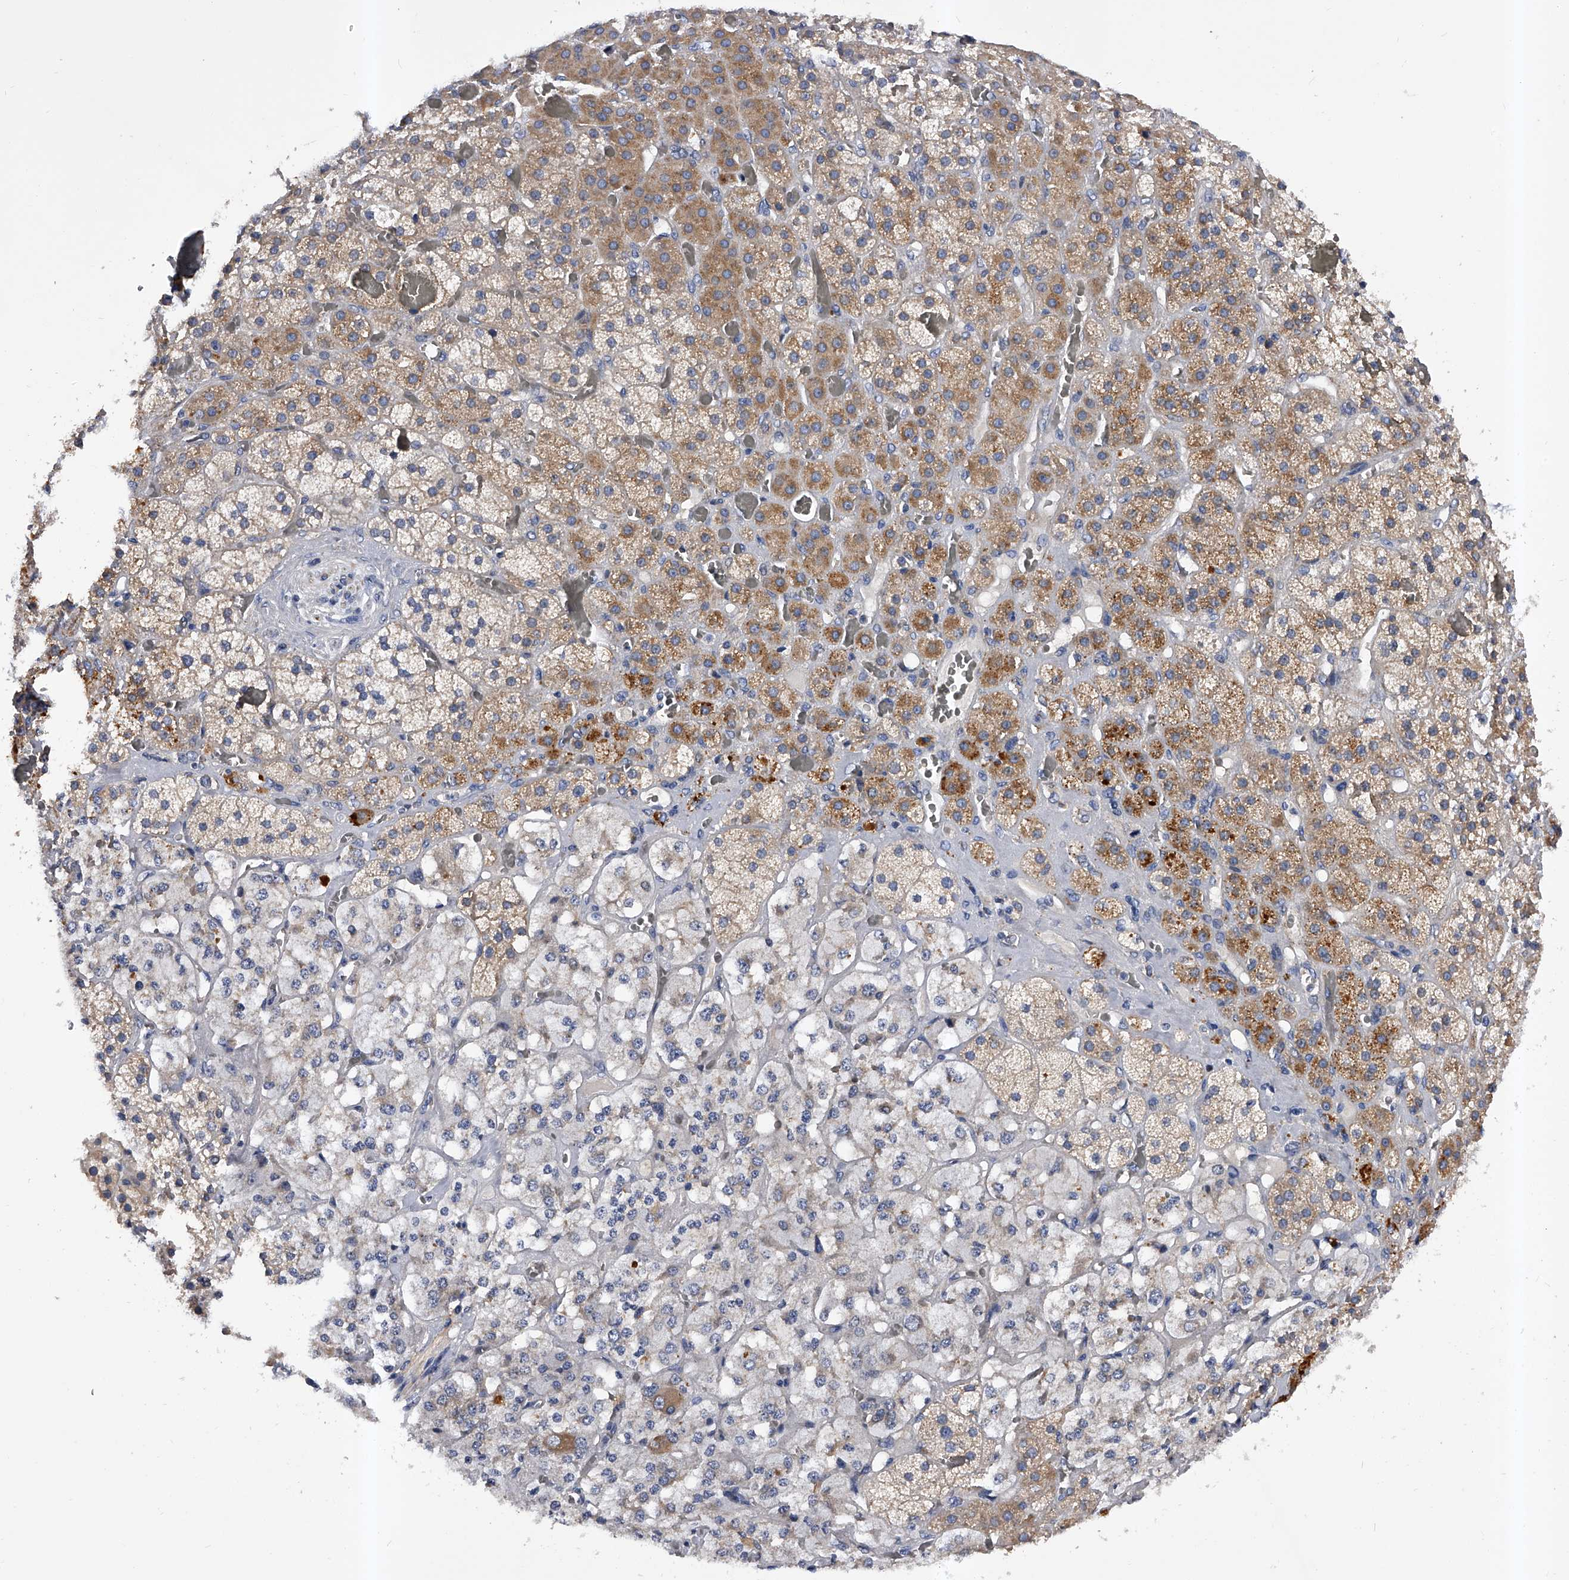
{"staining": {"intensity": "moderate", "quantity": "25%-75%", "location": "cytoplasmic/membranous"}, "tissue": "adrenal gland", "cell_type": "Glandular cells", "image_type": "normal", "snomed": [{"axis": "morphology", "description": "Normal tissue, NOS"}, {"axis": "topography", "description": "Adrenal gland"}], "caption": "Approximately 25%-75% of glandular cells in normal human adrenal gland display moderate cytoplasmic/membranous protein staining as visualized by brown immunohistochemical staining.", "gene": "ARL4C", "patient": {"sex": "male", "age": 57}}